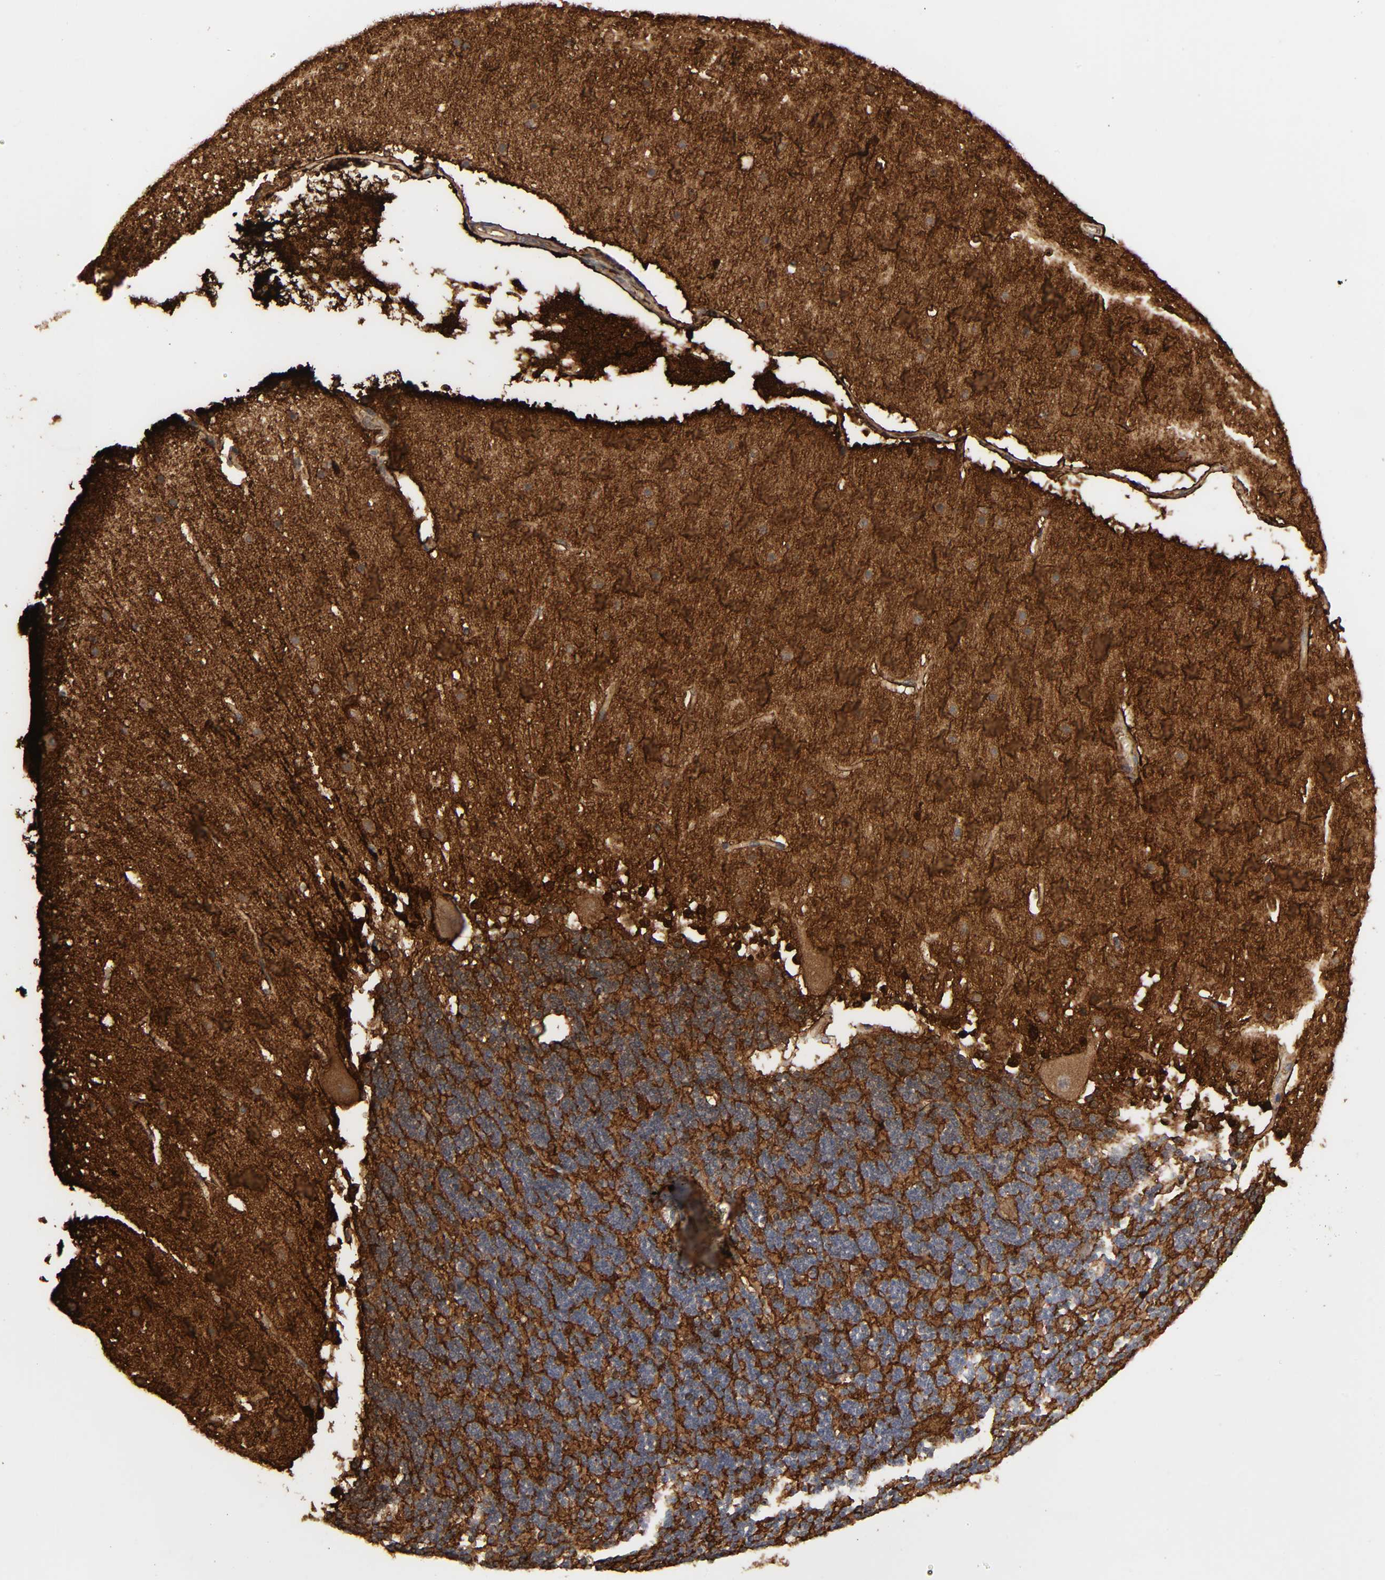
{"staining": {"intensity": "negative", "quantity": "none", "location": "none"}, "tissue": "cerebellum", "cell_type": "Cells in granular layer", "image_type": "normal", "snomed": [{"axis": "morphology", "description": "Normal tissue, NOS"}, {"axis": "topography", "description": "Cerebellum"}], "caption": "Human cerebellum stained for a protein using immunohistochemistry (IHC) displays no staining in cells in granular layer.", "gene": "NDRG2", "patient": {"sex": "female", "age": 19}}